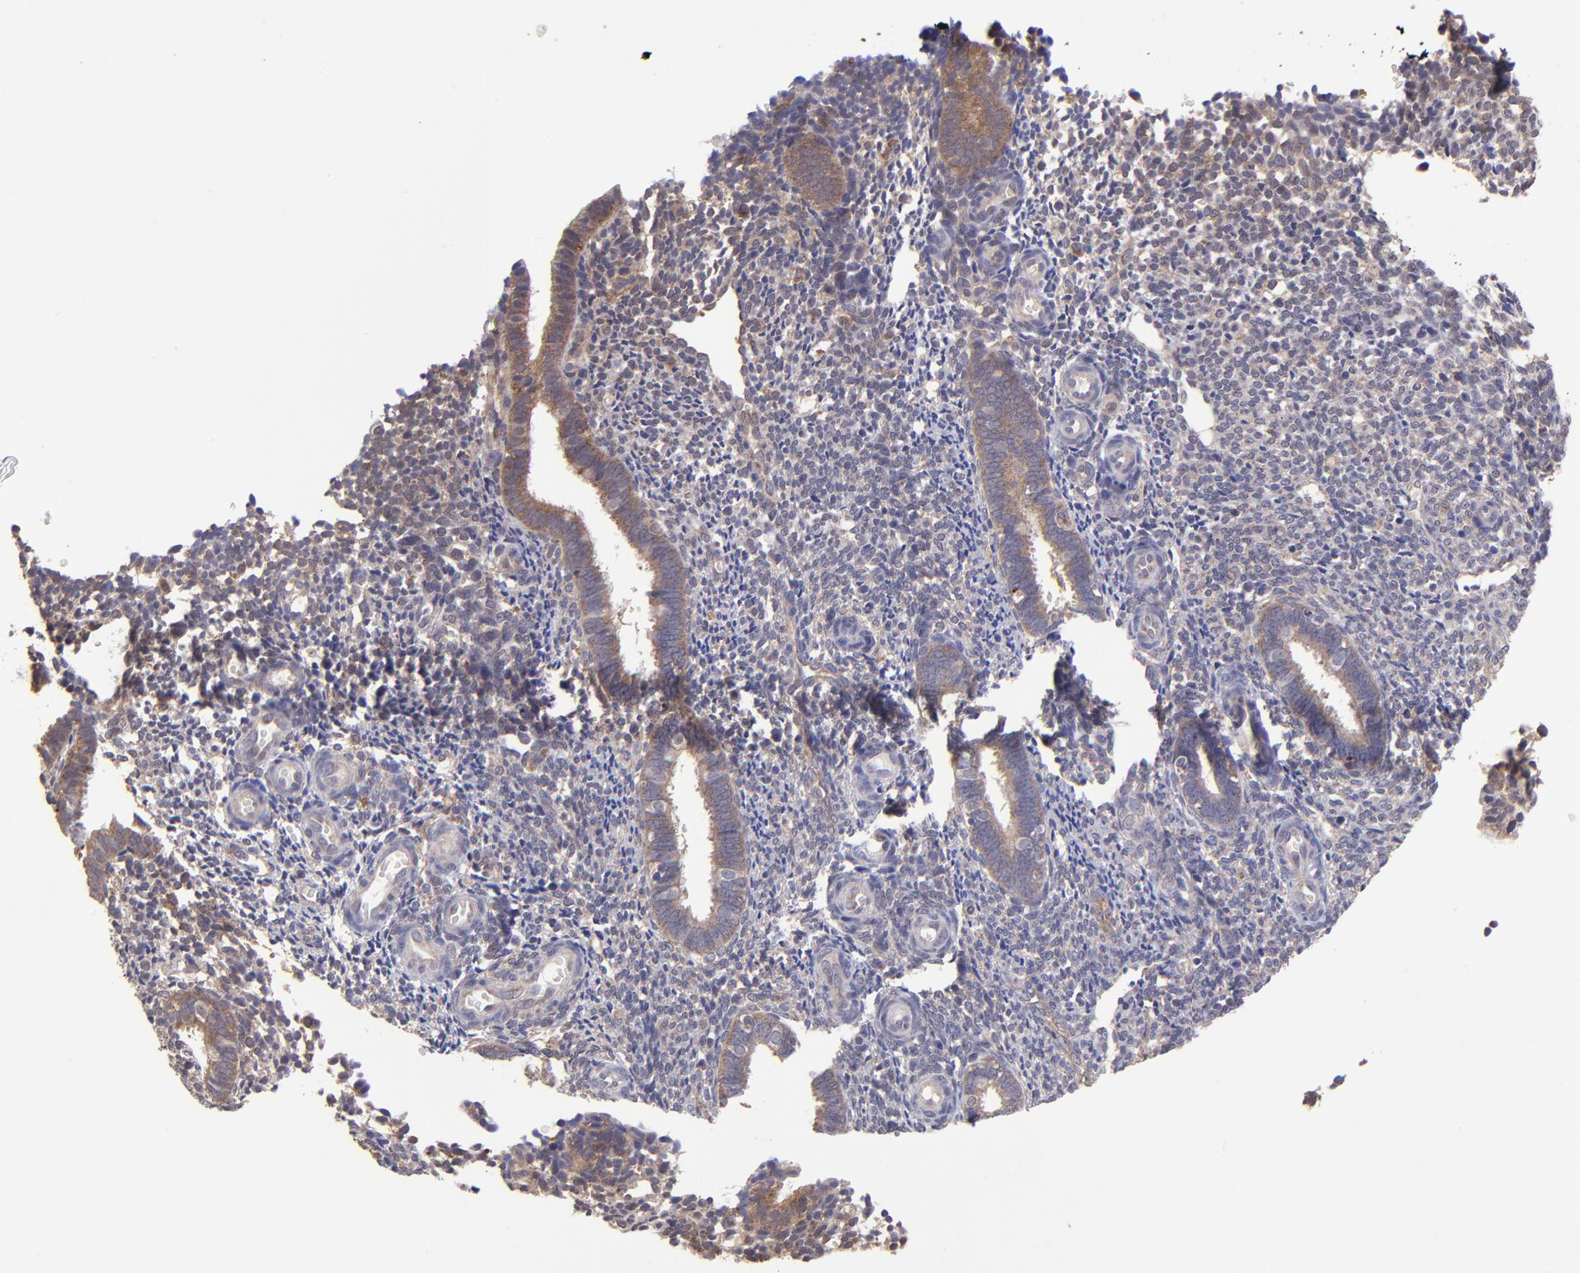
{"staining": {"intensity": "weak", "quantity": "<25%", "location": "cytoplasmic/membranous"}, "tissue": "endometrium", "cell_type": "Cells in endometrial stroma", "image_type": "normal", "snomed": [{"axis": "morphology", "description": "Normal tissue, NOS"}, {"axis": "topography", "description": "Endometrium"}], "caption": "Immunohistochemistry of normal human endometrium demonstrates no positivity in cells in endometrial stroma.", "gene": "NSF", "patient": {"sex": "female", "age": 27}}